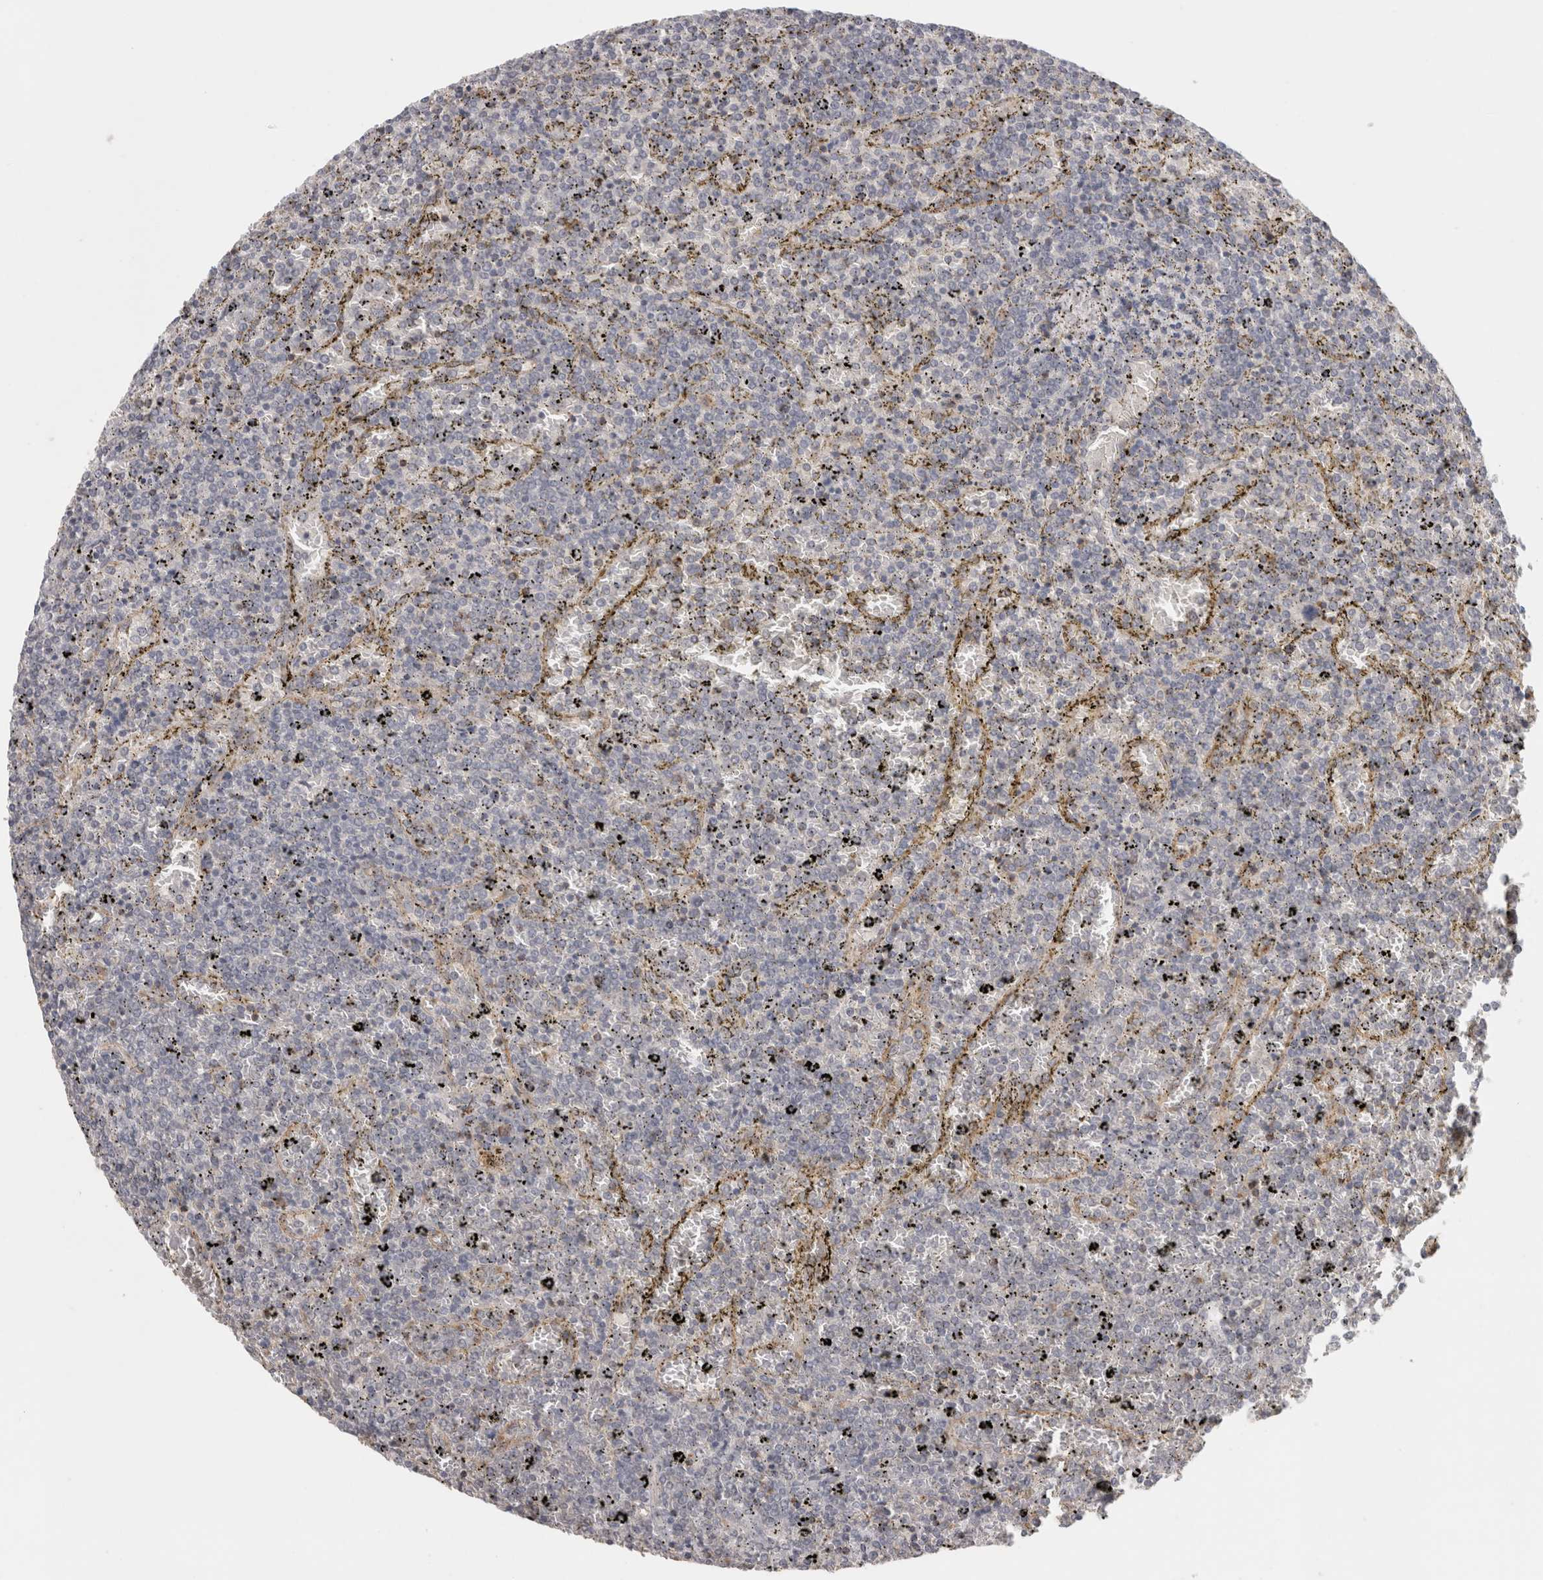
{"staining": {"intensity": "negative", "quantity": "none", "location": "none"}, "tissue": "lymphoma", "cell_type": "Tumor cells", "image_type": "cancer", "snomed": [{"axis": "morphology", "description": "Malignant lymphoma, non-Hodgkin's type, Low grade"}, {"axis": "topography", "description": "Spleen"}], "caption": "This is an immunohistochemistry (IHC) image of human lymphoma. There is no positivity in tumor cells.", "gene": "HAVCR2", "patient": {"sex": "female", "age": 77}}